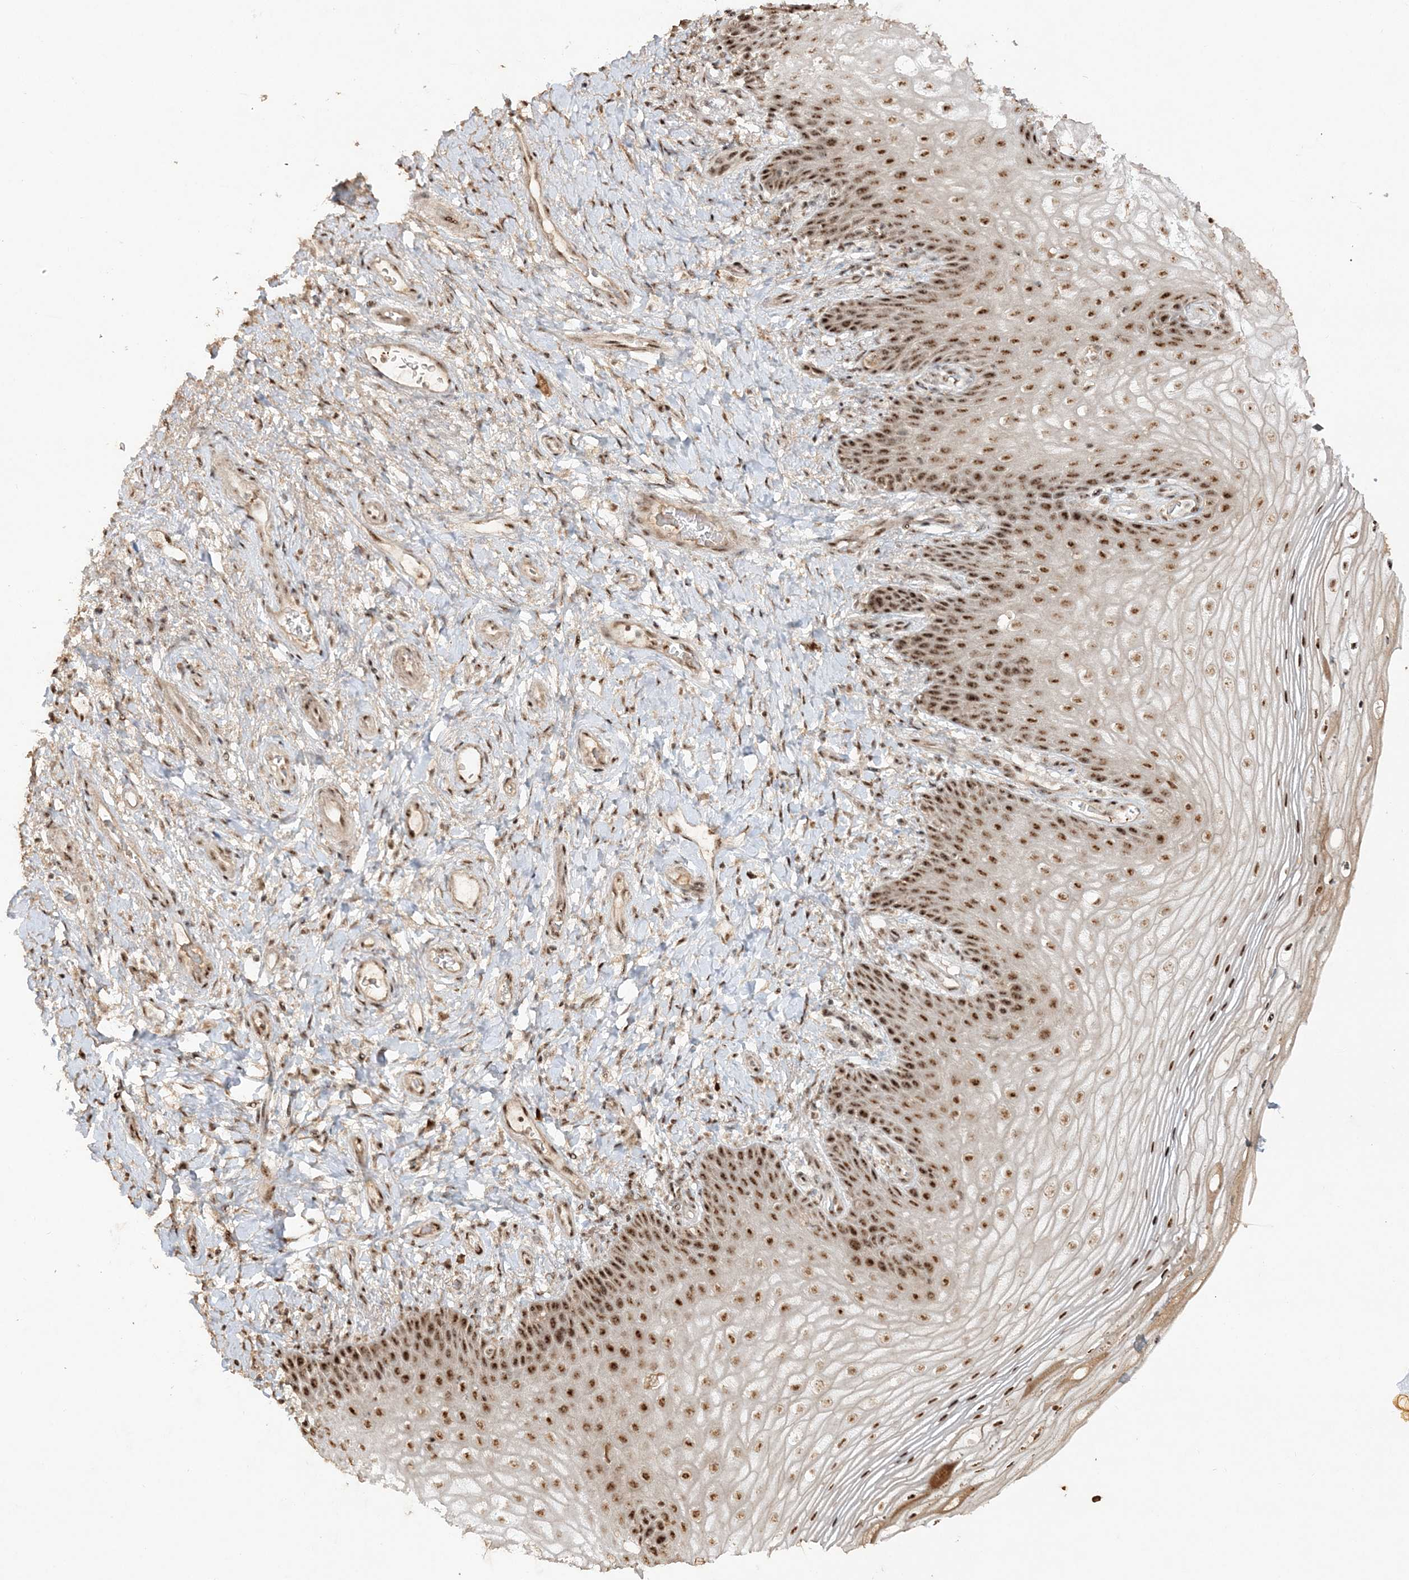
{"staining": {"intensity": "strong", "quantity": ">75%", "location": "nuclear"}, "tissue": "vagina", "cell_type": "Squamous epithelial cells", "image_type": "normal", "snomed": [{"axis": "morphology", "description": "Normal tissue, NOS"}, {"axis": "topography", "description": "Vagina"}], "caption": "Brown immunohistochemical staining in unremarkable vagina shows strong nuclear staining in about >75% of squamous epithelial cells.", "gene": "POLR3B", "patient": {"sex": "female", "age": 60}}